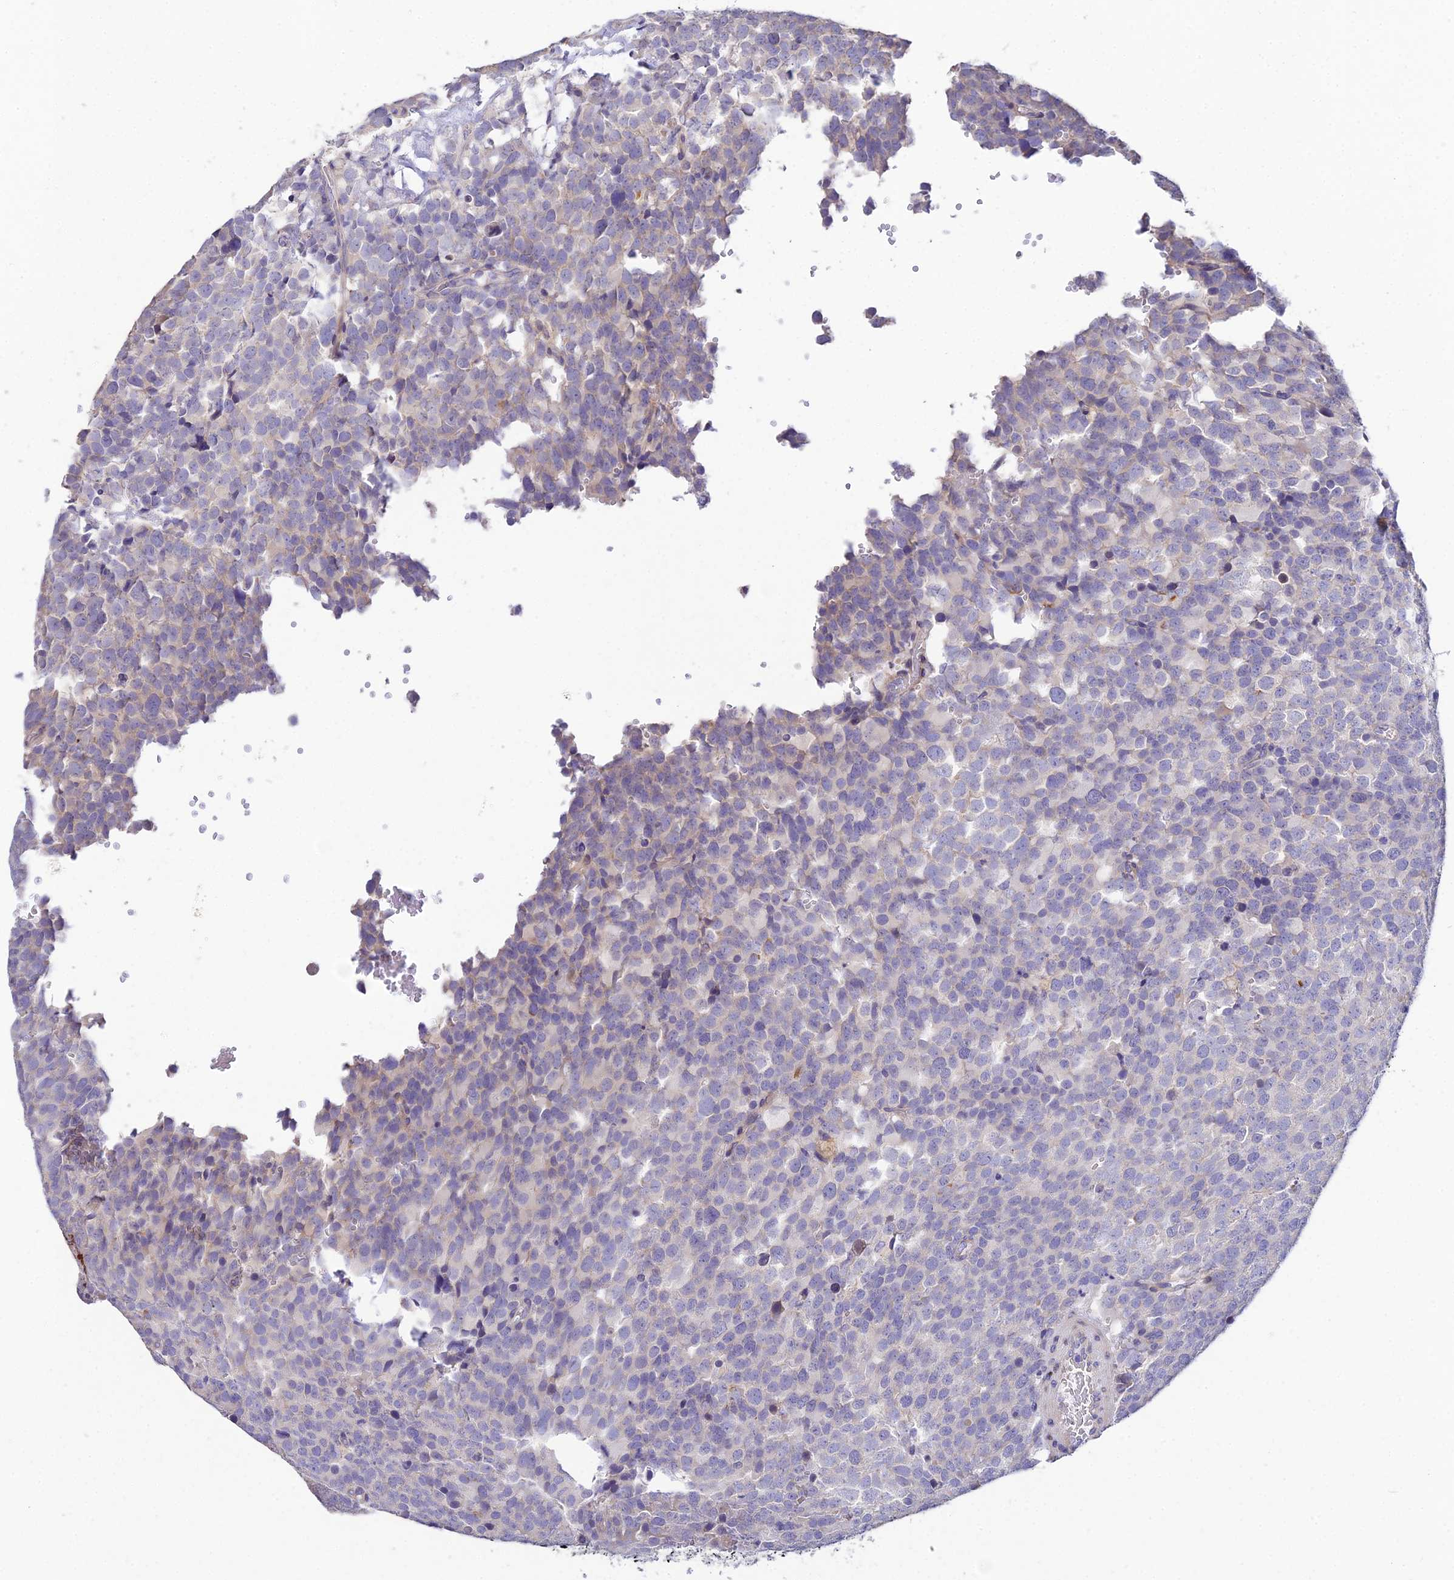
{"staining": {"intensity": "negative", "quantity": "none", "location": "none"}, "tissue": "testis cancer", "cell_type": "Tumor cells", "image_type": "cancer", "snomed": [{"axis": "morphology", "description": "Seminoma, NOS"}, {"axis": "topography", "description": "Testis"}], "caption": "Image shows no significant protein expression in tumor cells of testis cancer.", "gene": "ARL8B", "patient": {"sex": "male", "age": 71}}